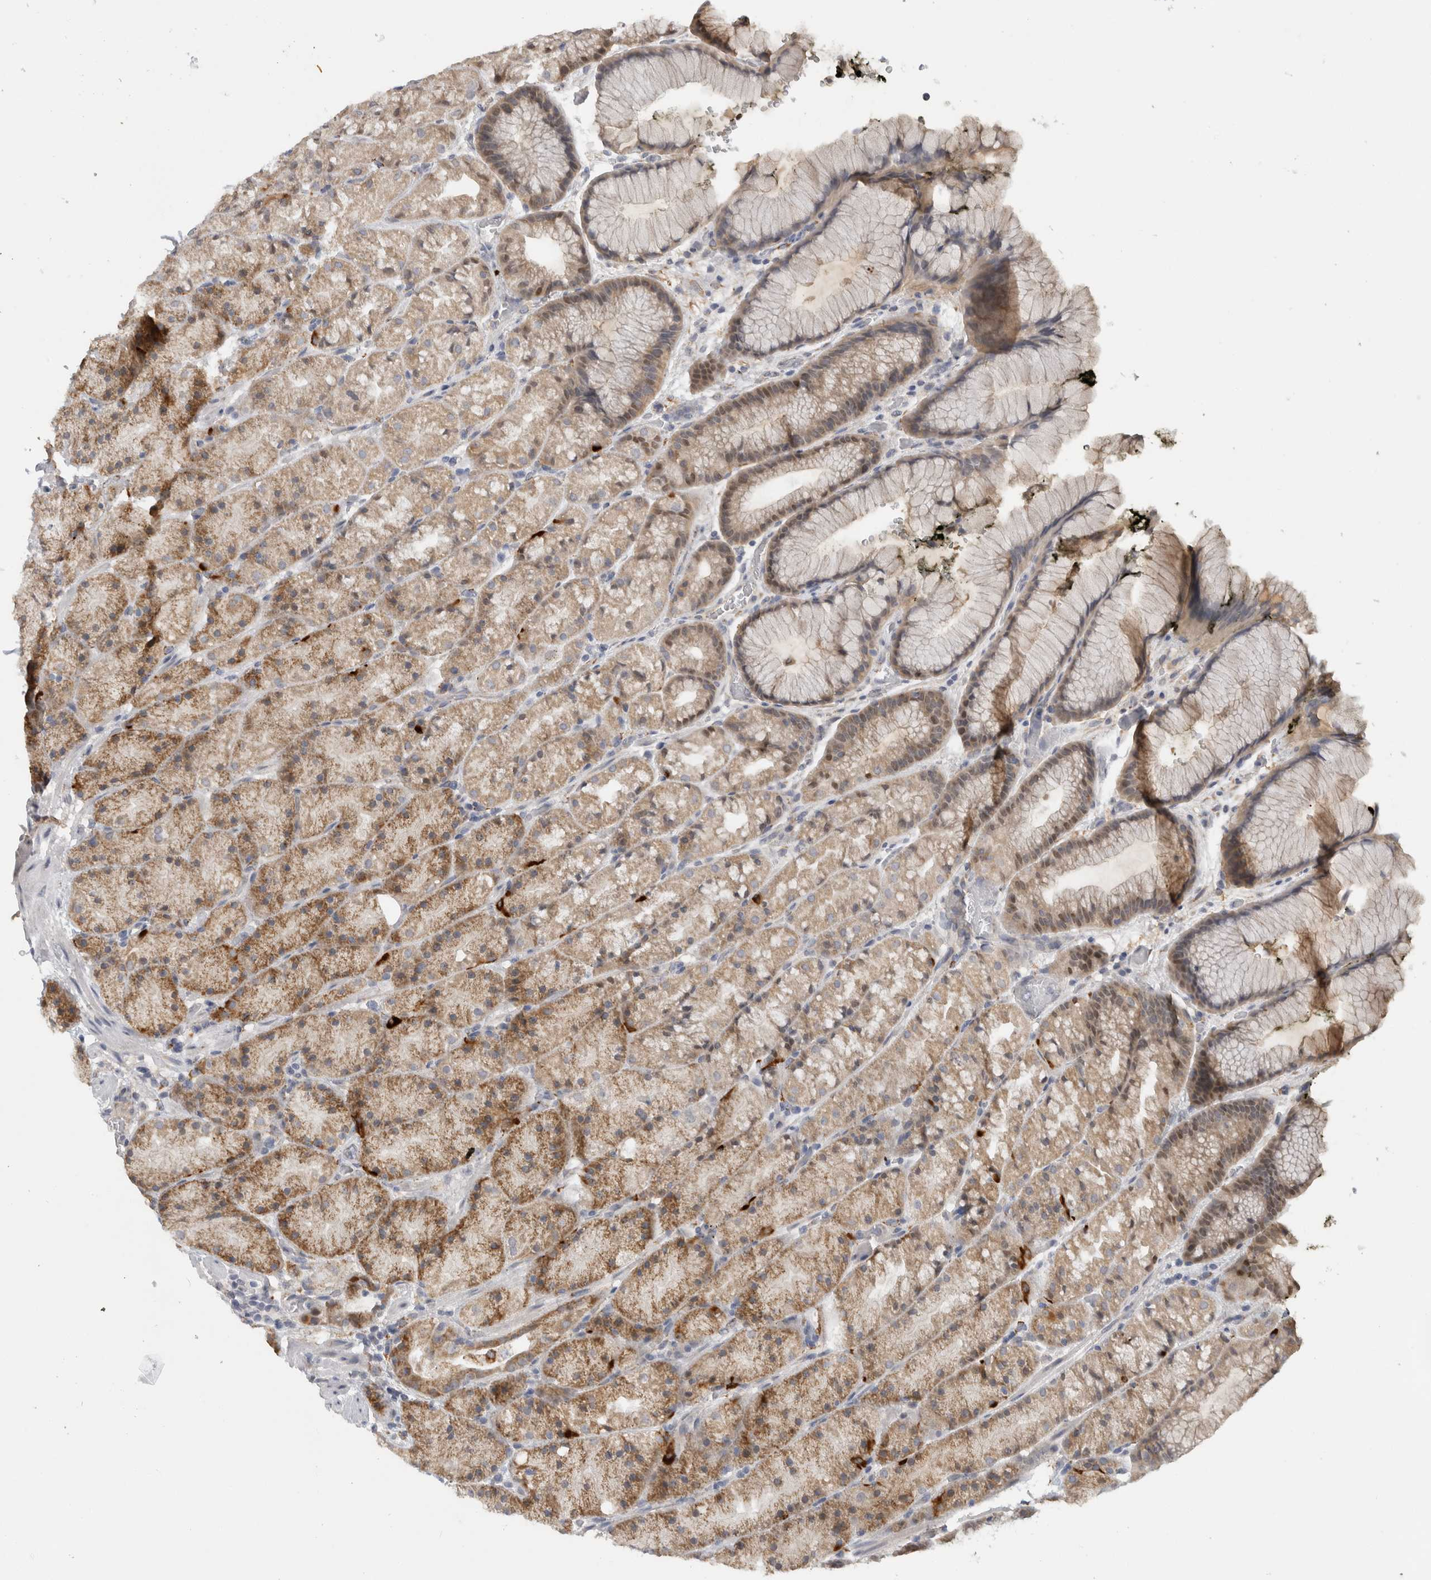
{"staining": {"intensity": "moderate", "quantity": ">75%", "location": "cytoplasmic/membranous,nuclear"}, "tissue": "stomach", "cell_type": "Glandular cells", "image_type": "normal", "snomed": [{"axis": "morphology", "description": "Normal tissue, NOS"}, {"axis": "topography", "description": "Stomach, upper"}, {"axis": "topography", "description": "Stomach"}], "caption": "IHC of unremarkable stomach reveals medium levels of moderate cytoplasmic/membranous,nuclear staining in approximately >75% of glandular cells.", "gene": "DYRK2", "patient": {"sex": "male", "age": 48}}